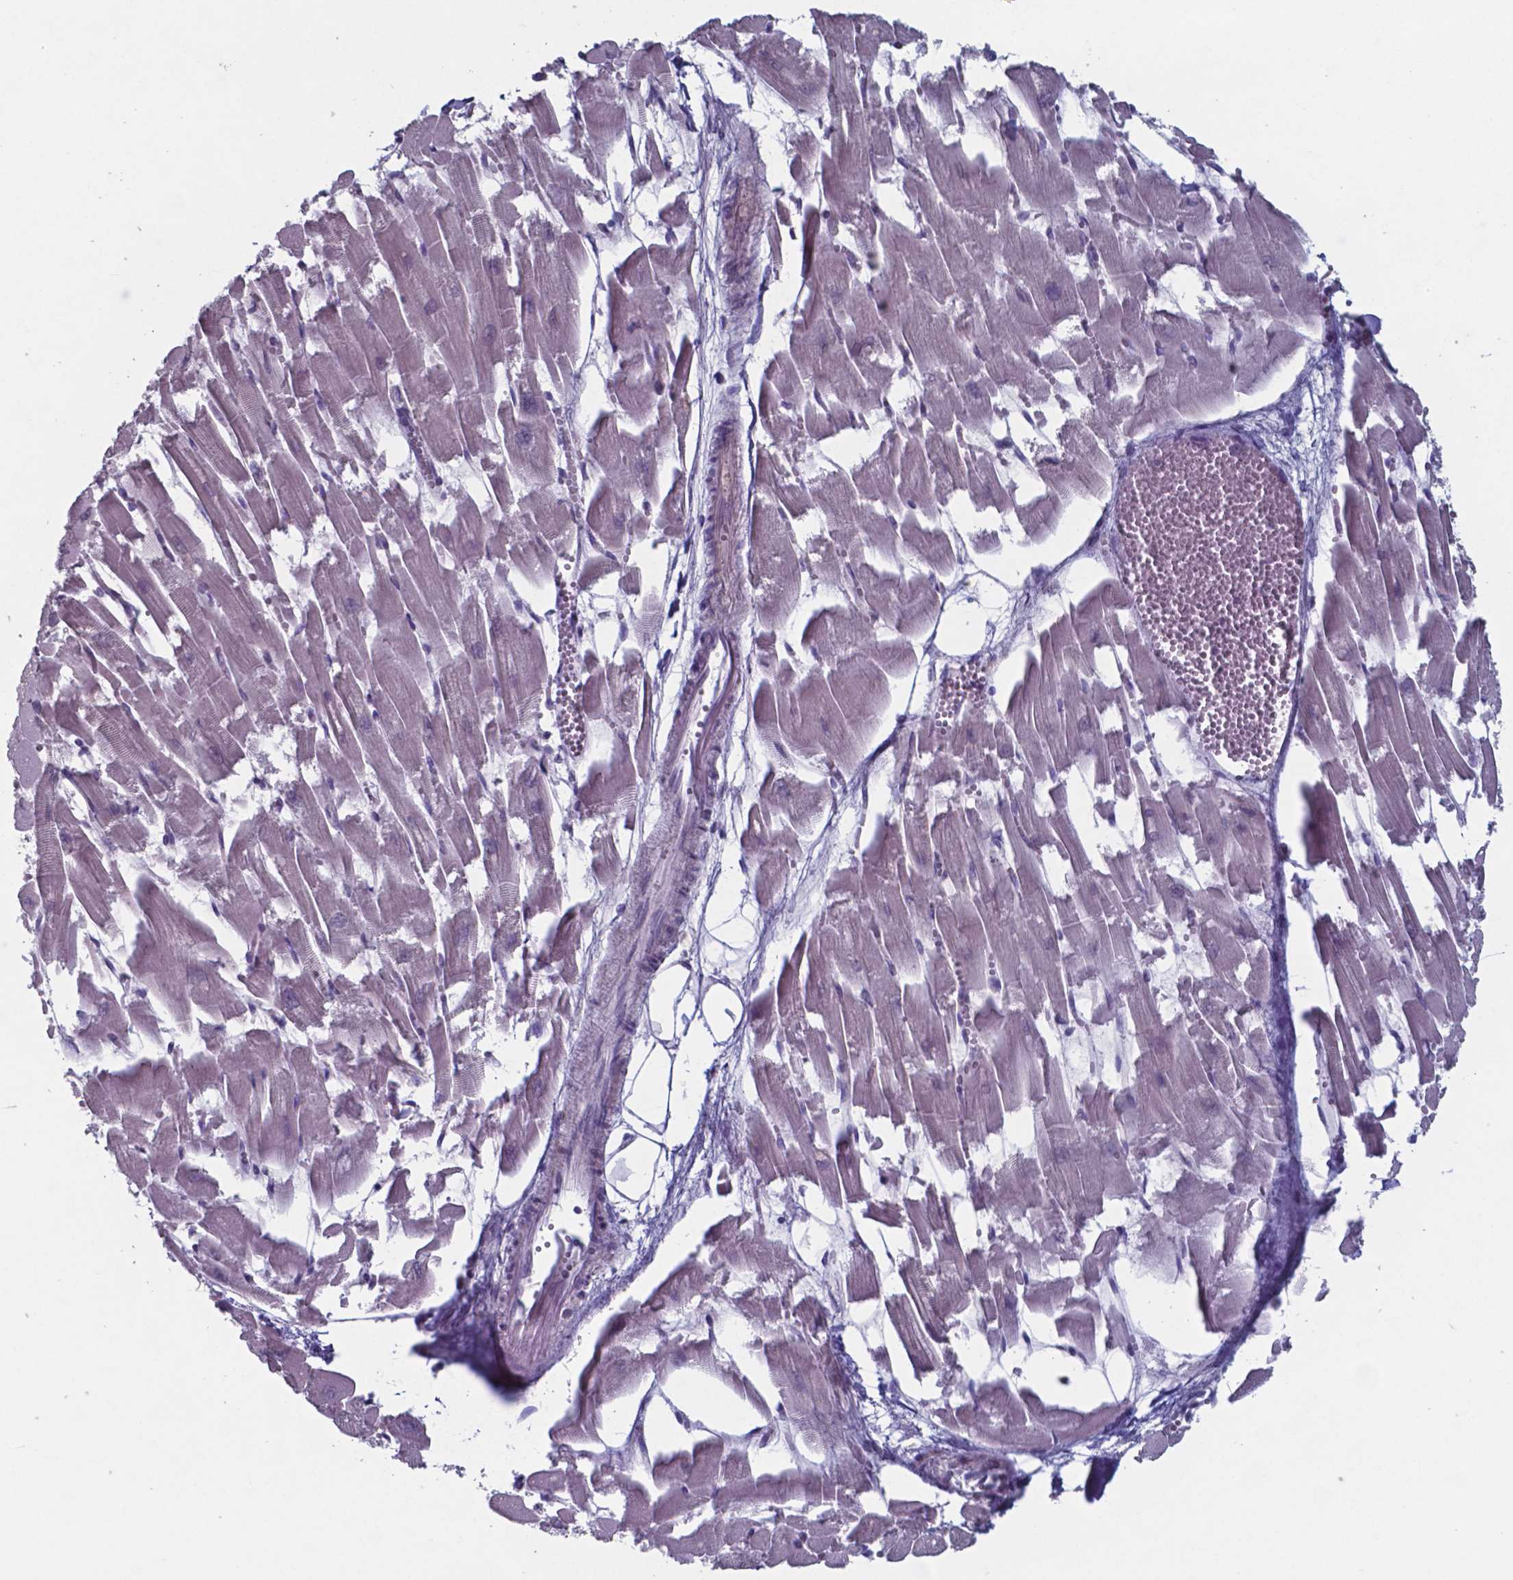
{"staining": {"intensity": "negative", "quantity": "none", "location": "none"}, "tissue": "heart muscle", "cell_type": "Cardiomyocytes", "image_type": "normal", "snomed": [{"axis": "morphology", "description": "Normal tissue, NOS"}, {"axis": "topography", "description": "Heart"}], "caption": "The photomicrograph reveals no staining of cardiomyocytes in benign heart muscle.", "gene": "TDP2", "patient": {"sex": "female", "age": 52}}